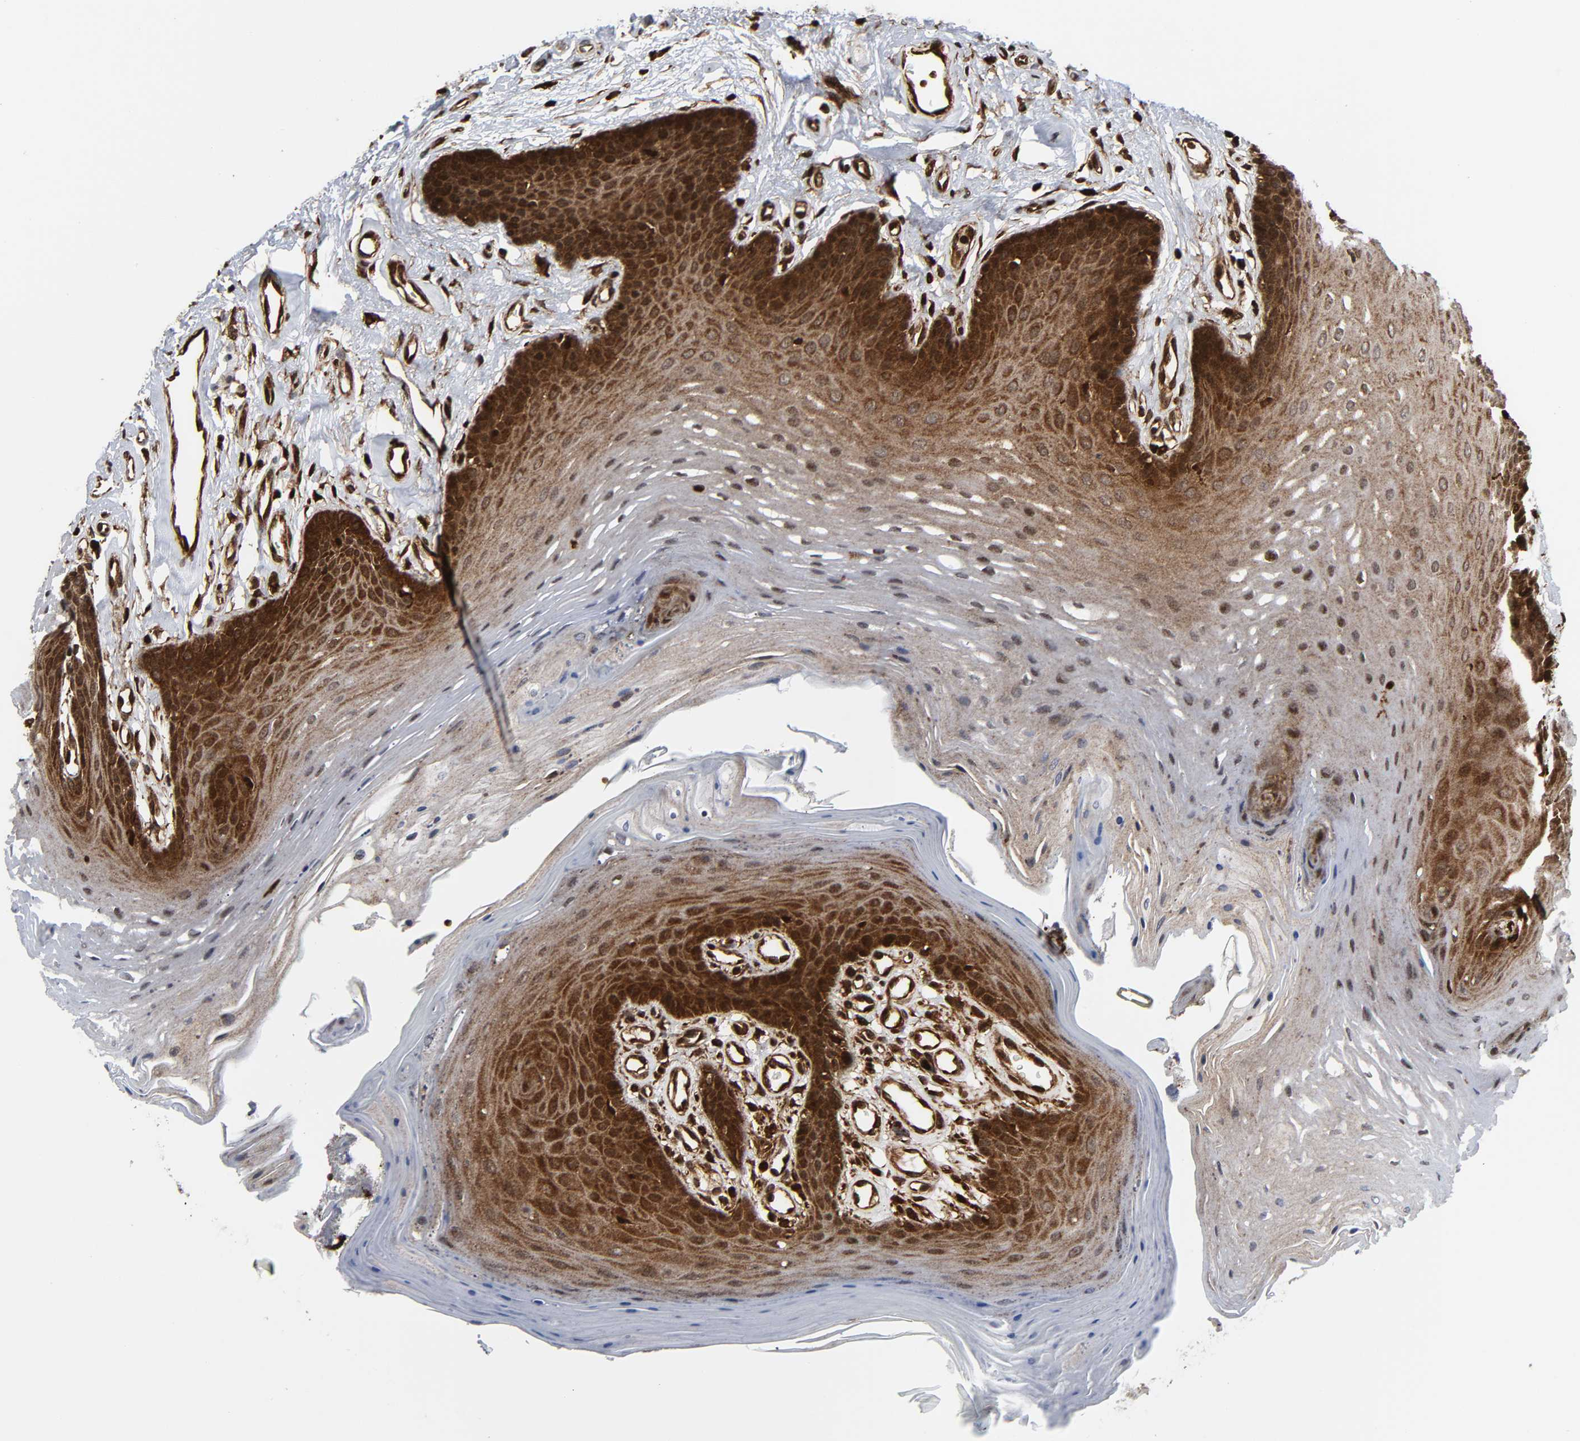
{"staining": {"intensity": "strong", "quantity": "<25%", "location": "cytoplasmic/membranous,nuclear"}, "tissue": "oral mucosa", "cell_type": "Squamous epithelial cells", "image_type": "normal", "snomed": [{"axis": "morphology", "description": "Normal tissue, NOS"}, {"axis": "topography", "description": "Oral tissue"}], "caption": "A high-resolution image shows IHC staining of normal oral mucosa, which shows strong cytoplasmic/membranous,nuclear staining in approximately <25% of squamous epithelial cells.", "gene": "MAPK1", "patient": {"sex": "male", "age": 62}}